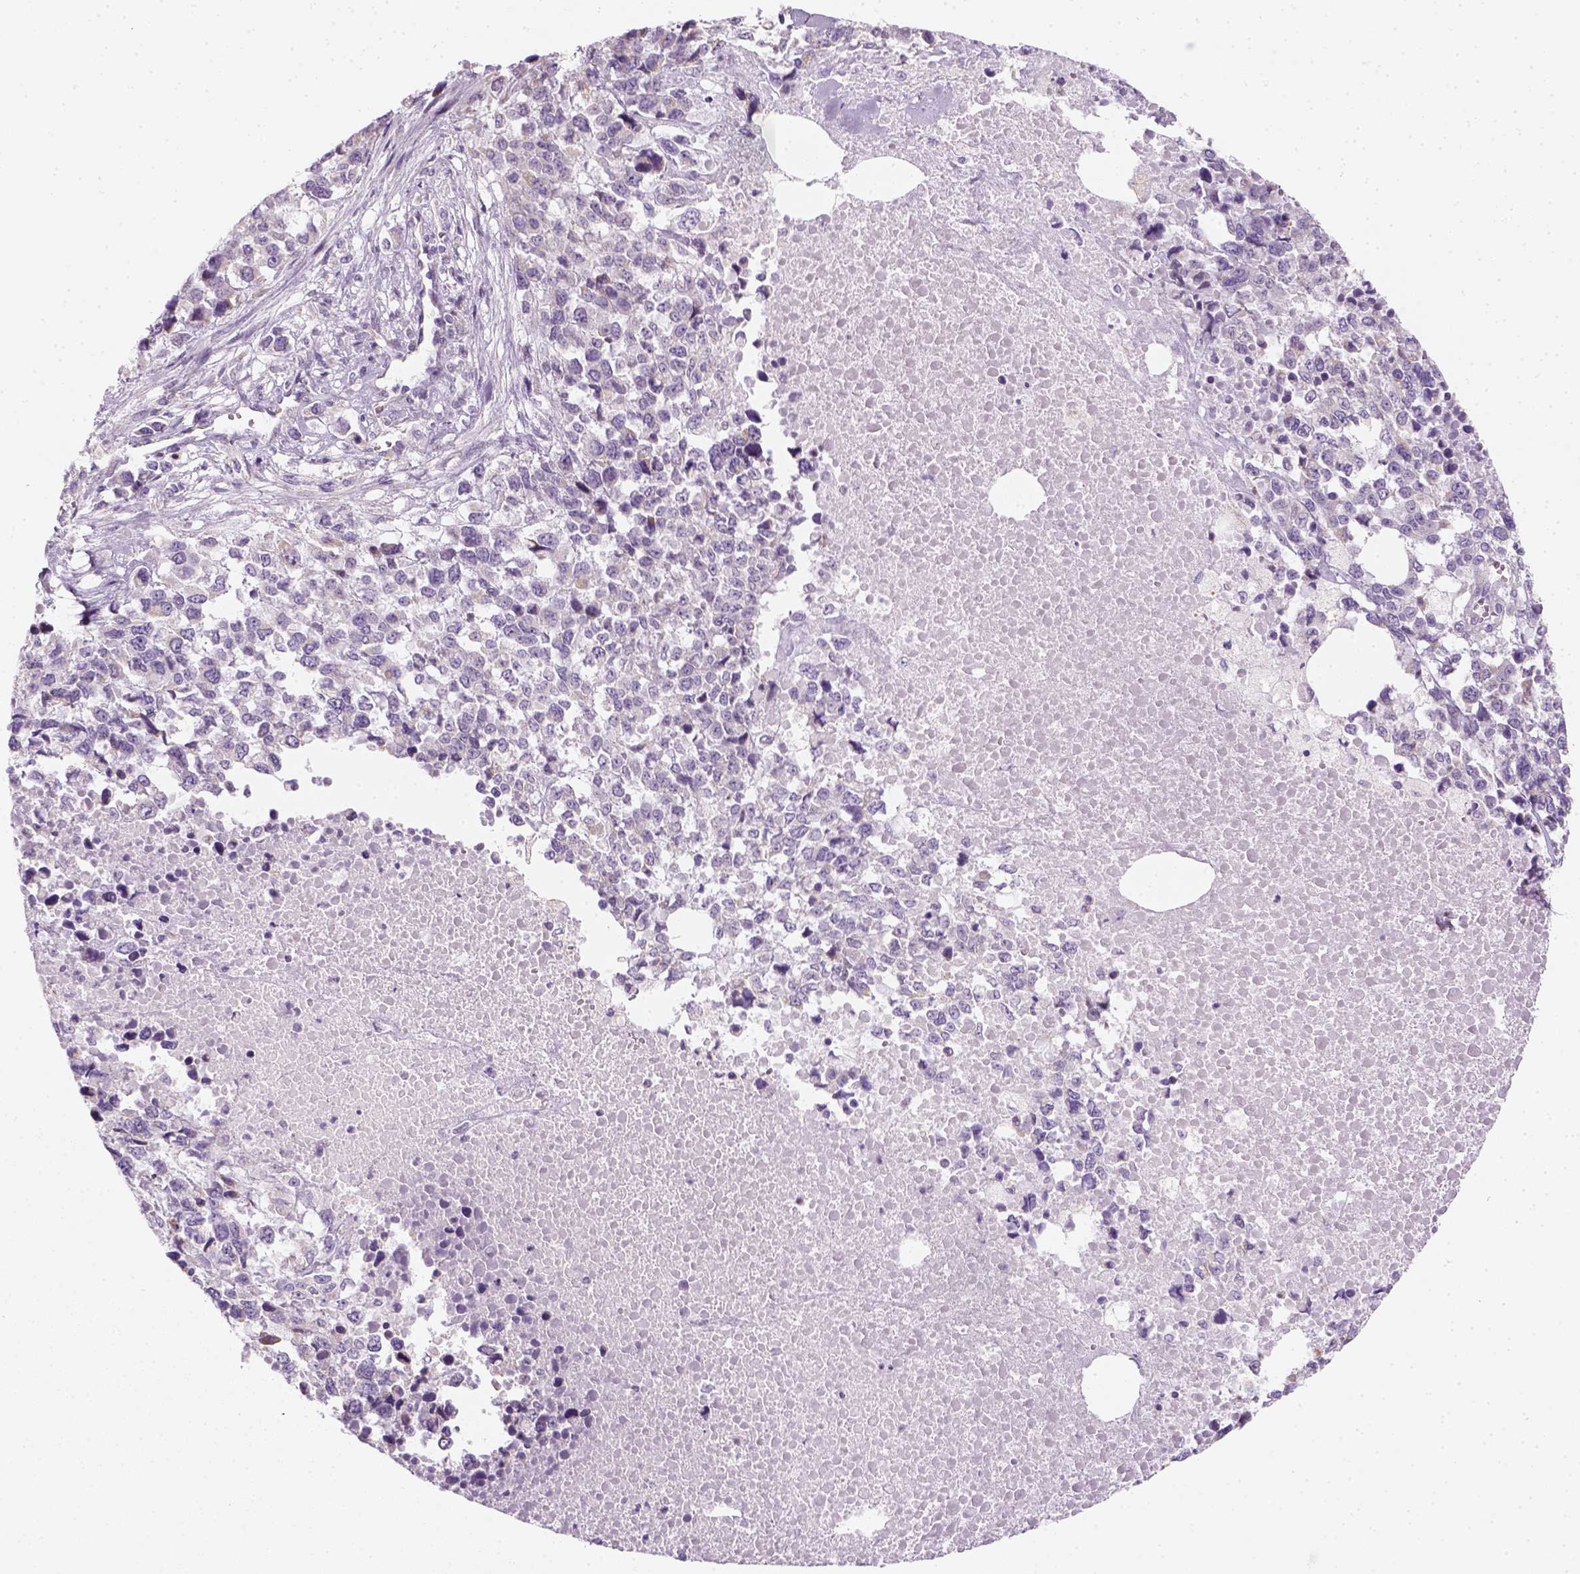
{"staining": {"intensity": "negative", "quantity": "none", "location": "none"}, "tissue": "melanoma", "cell_type": "Tumor cells", "image_type": "cancer", "snomed": [{"axis": "morphology", "description": "Malignant melanoma, Metastatic site"}, {"axis": "topography", "description": "Skin"}], "caption": "The micrograph displays no staining of tumor cells in melanoma.", "gene": "AWAT2", "patient": {"sex": "male", "age": 84}}